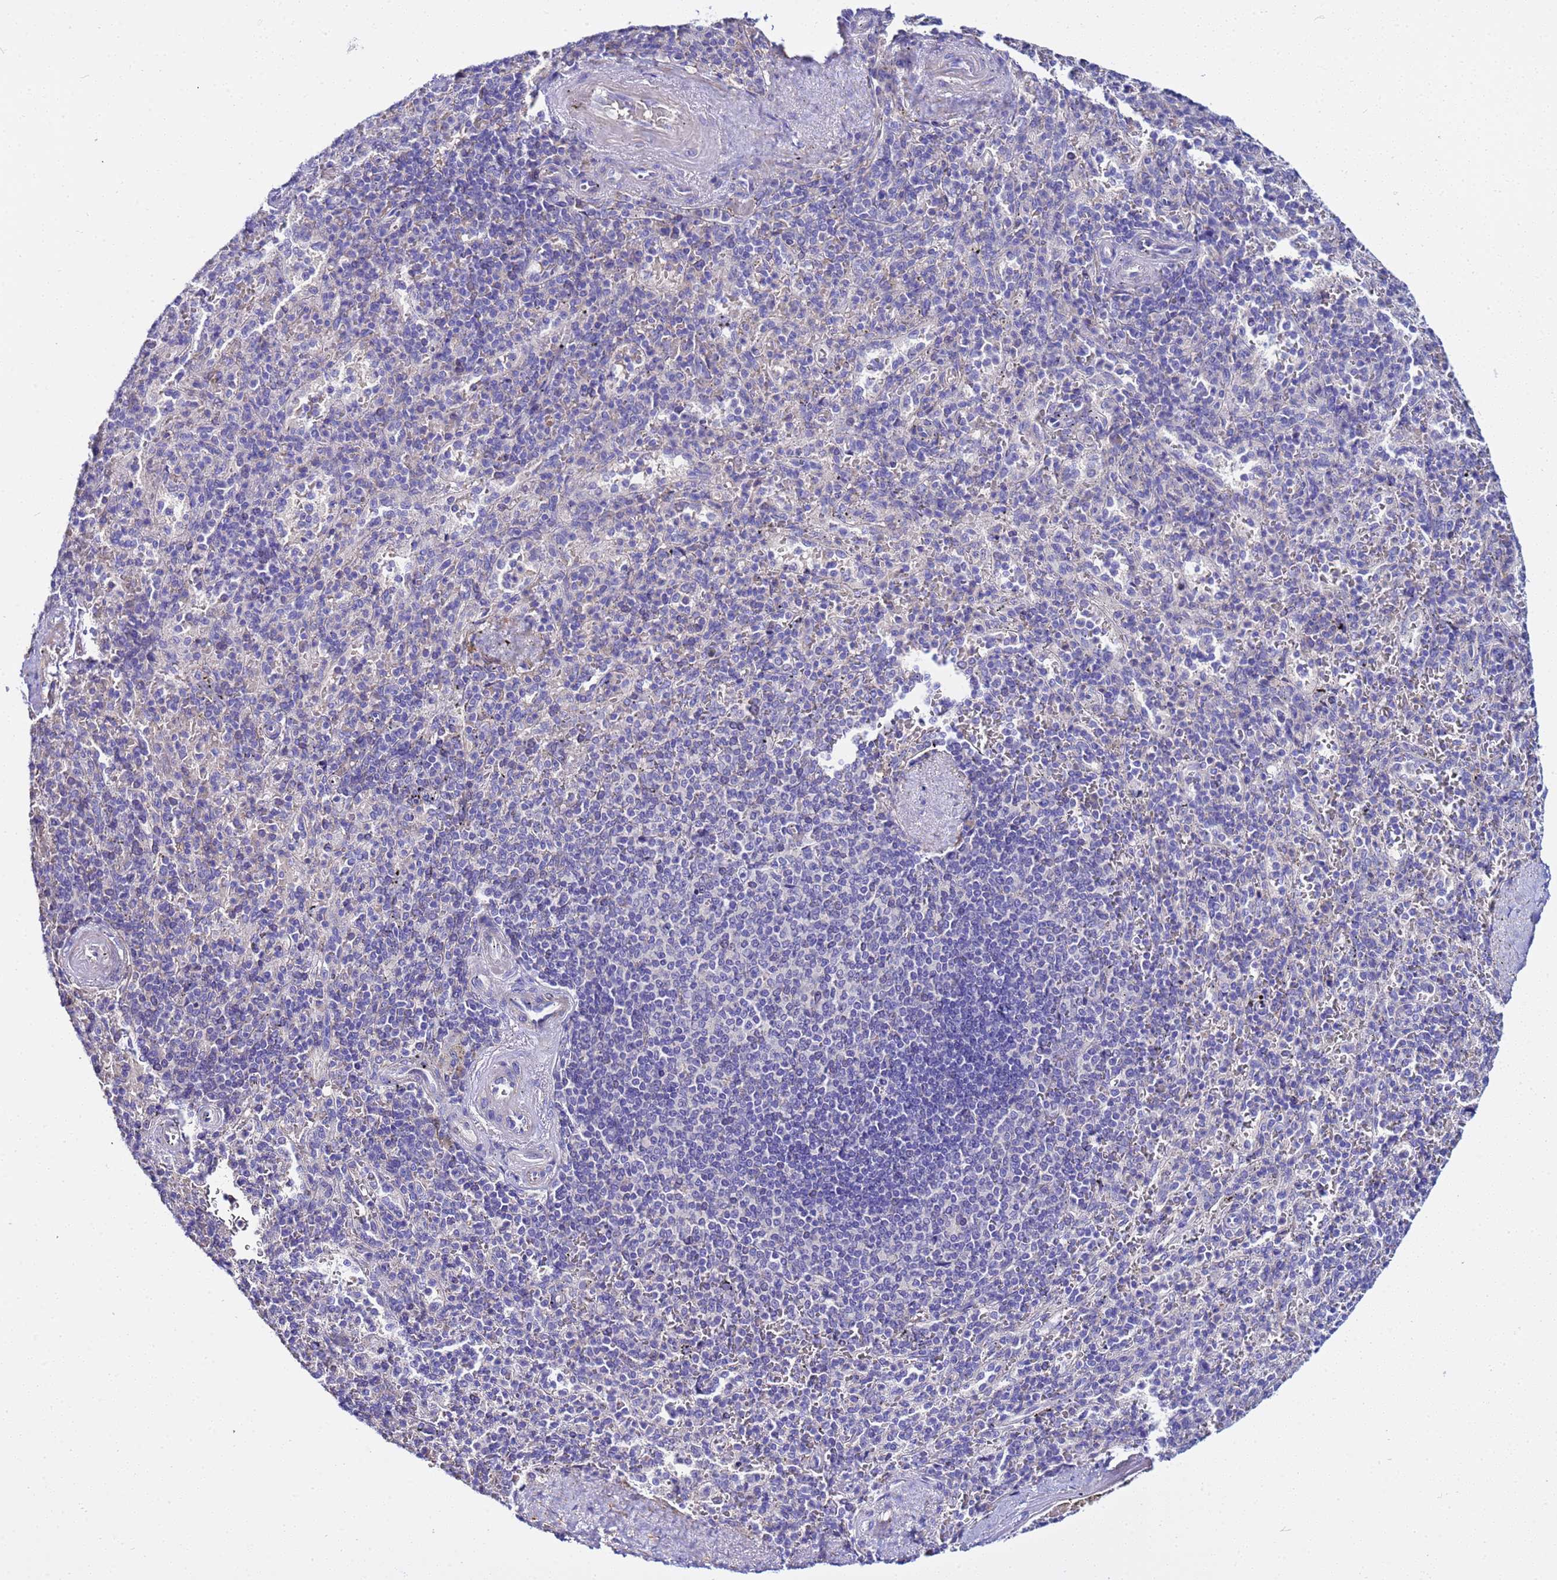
{"staining": {"intensity": "negative", "quantity": "none", "location": "none"}, "tissue": "spleen", "cell_type": "Cells in red pulp", "image_type": "normal", "snomed": [{"axis": "morphology", "description": "Normal tissue, NOS"}, {"axis": "topography", "description": "Spleen"}], "caption": "Unremarkable spleen was stained to show a protein in brown. There is no significant expression in cells in red pulp. (Stains: DAB (3,3'-diaminobenzidine) immunohistochemistry with hematoxylin counter stain, Microscopy: brightfield microscopy at high magnification).", "gene": "USP18", "patient": {"sex": "male", "age": 82}}